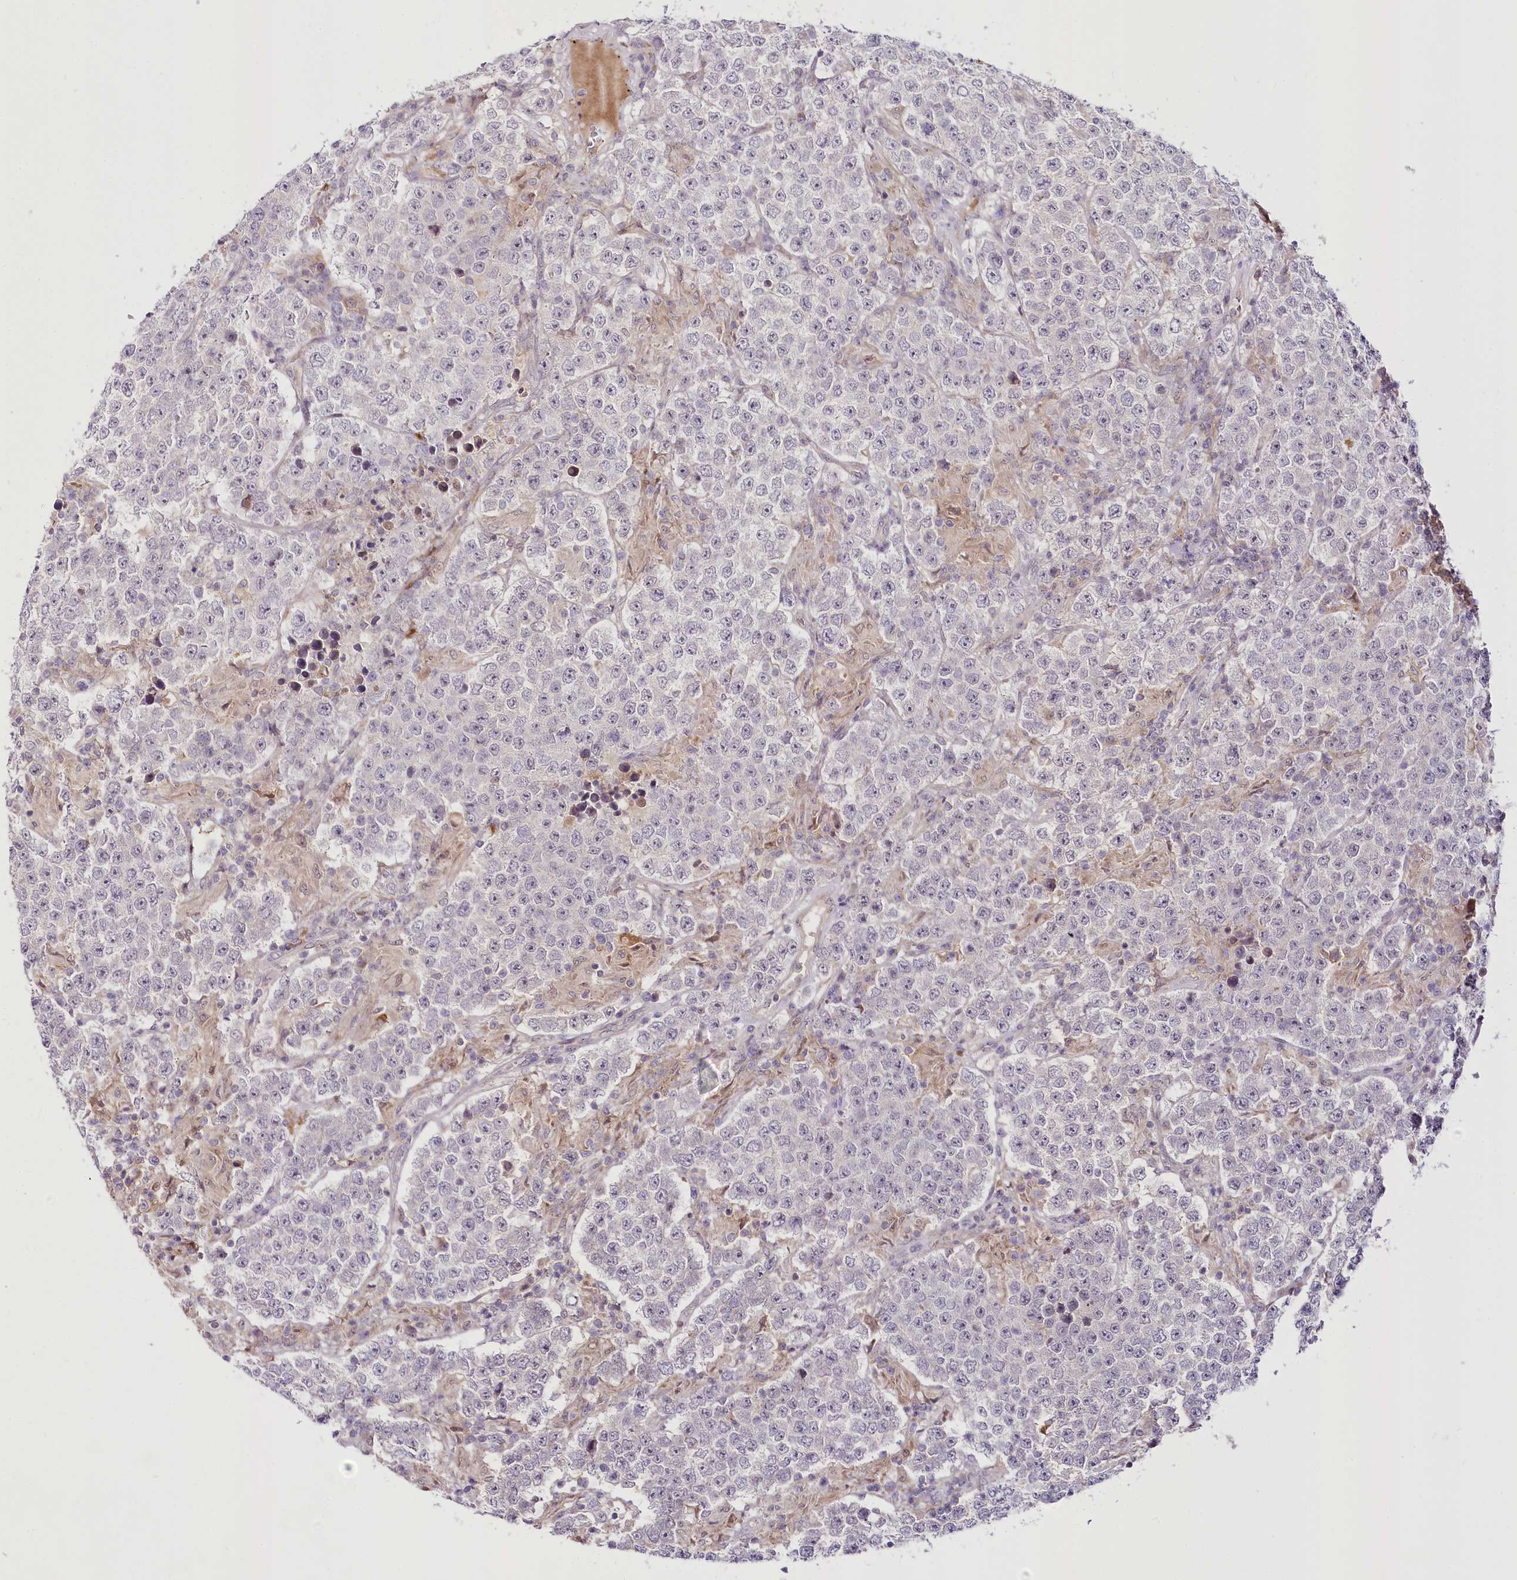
{"staining": {"intensity": "negative", "quantity": "none", "location": "none"}, "tissue": "testis cancer", "cell_type": "Tumor cells", "image_type": "cancer", "snomed": [{"axis": "morphology", "description": "Normal tissue, NOS"}, {"axis": "morphology", "description": "Urothelial carcinoma, High grade"}, {"axis": "morphology", "description": "Seminoma, NOS"}, {"axis": "morphology", "description": "Carcinoma, Embryonal, NOS"}, {"axis": "topography", "description": "Urinary bladder"}, {"axis": "topography", "description": "Testis"}], "caption": "Immunohistochemical staining of testis cancer (embryonal carcinoma) reveals no significant positivity in tumor cells.", "gene": "VWA5A", "patient": {"sex": "male", "age": 41}}